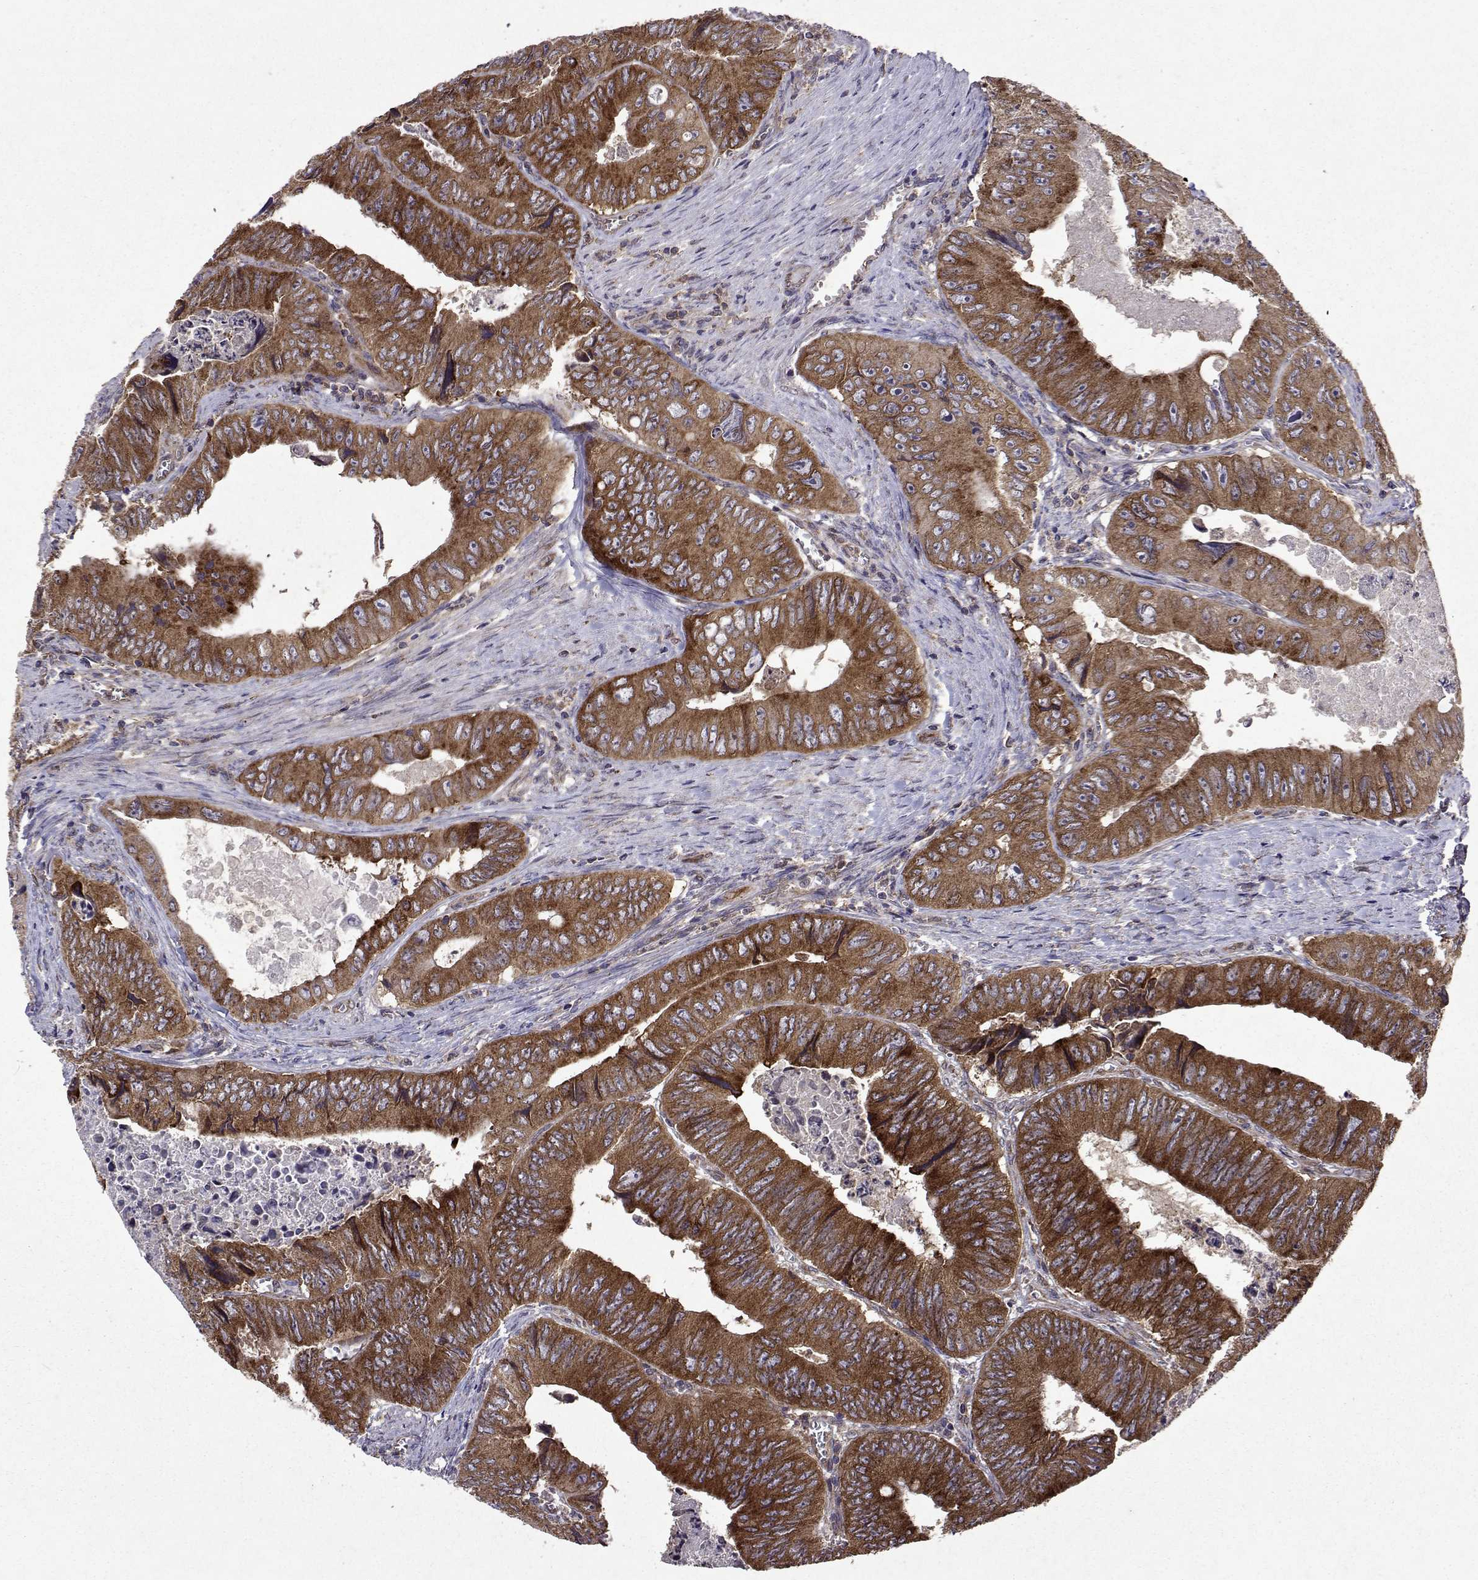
{"staining": {"intensity": "strong", "quantity": ">75%", "location": "cytoplasmic/membranous"}, "tissue": "colorectal cancer", "cell_type": "Tumor cells", "image_type": "cancer", "snomed": [{"axis": "morphology", "description": "Adenocarcinoma, NOS"}, {"axis": "topography", "description": "Colon"}], "caption": "The histopathology image shows a brown stain indicating the presence of a protein in the cytoplasmic/membranous of tumor cells in adenocarcinoma (colorectal).", "gene": "TARBP2", "patient": {"sex": "female", "age": 84}}